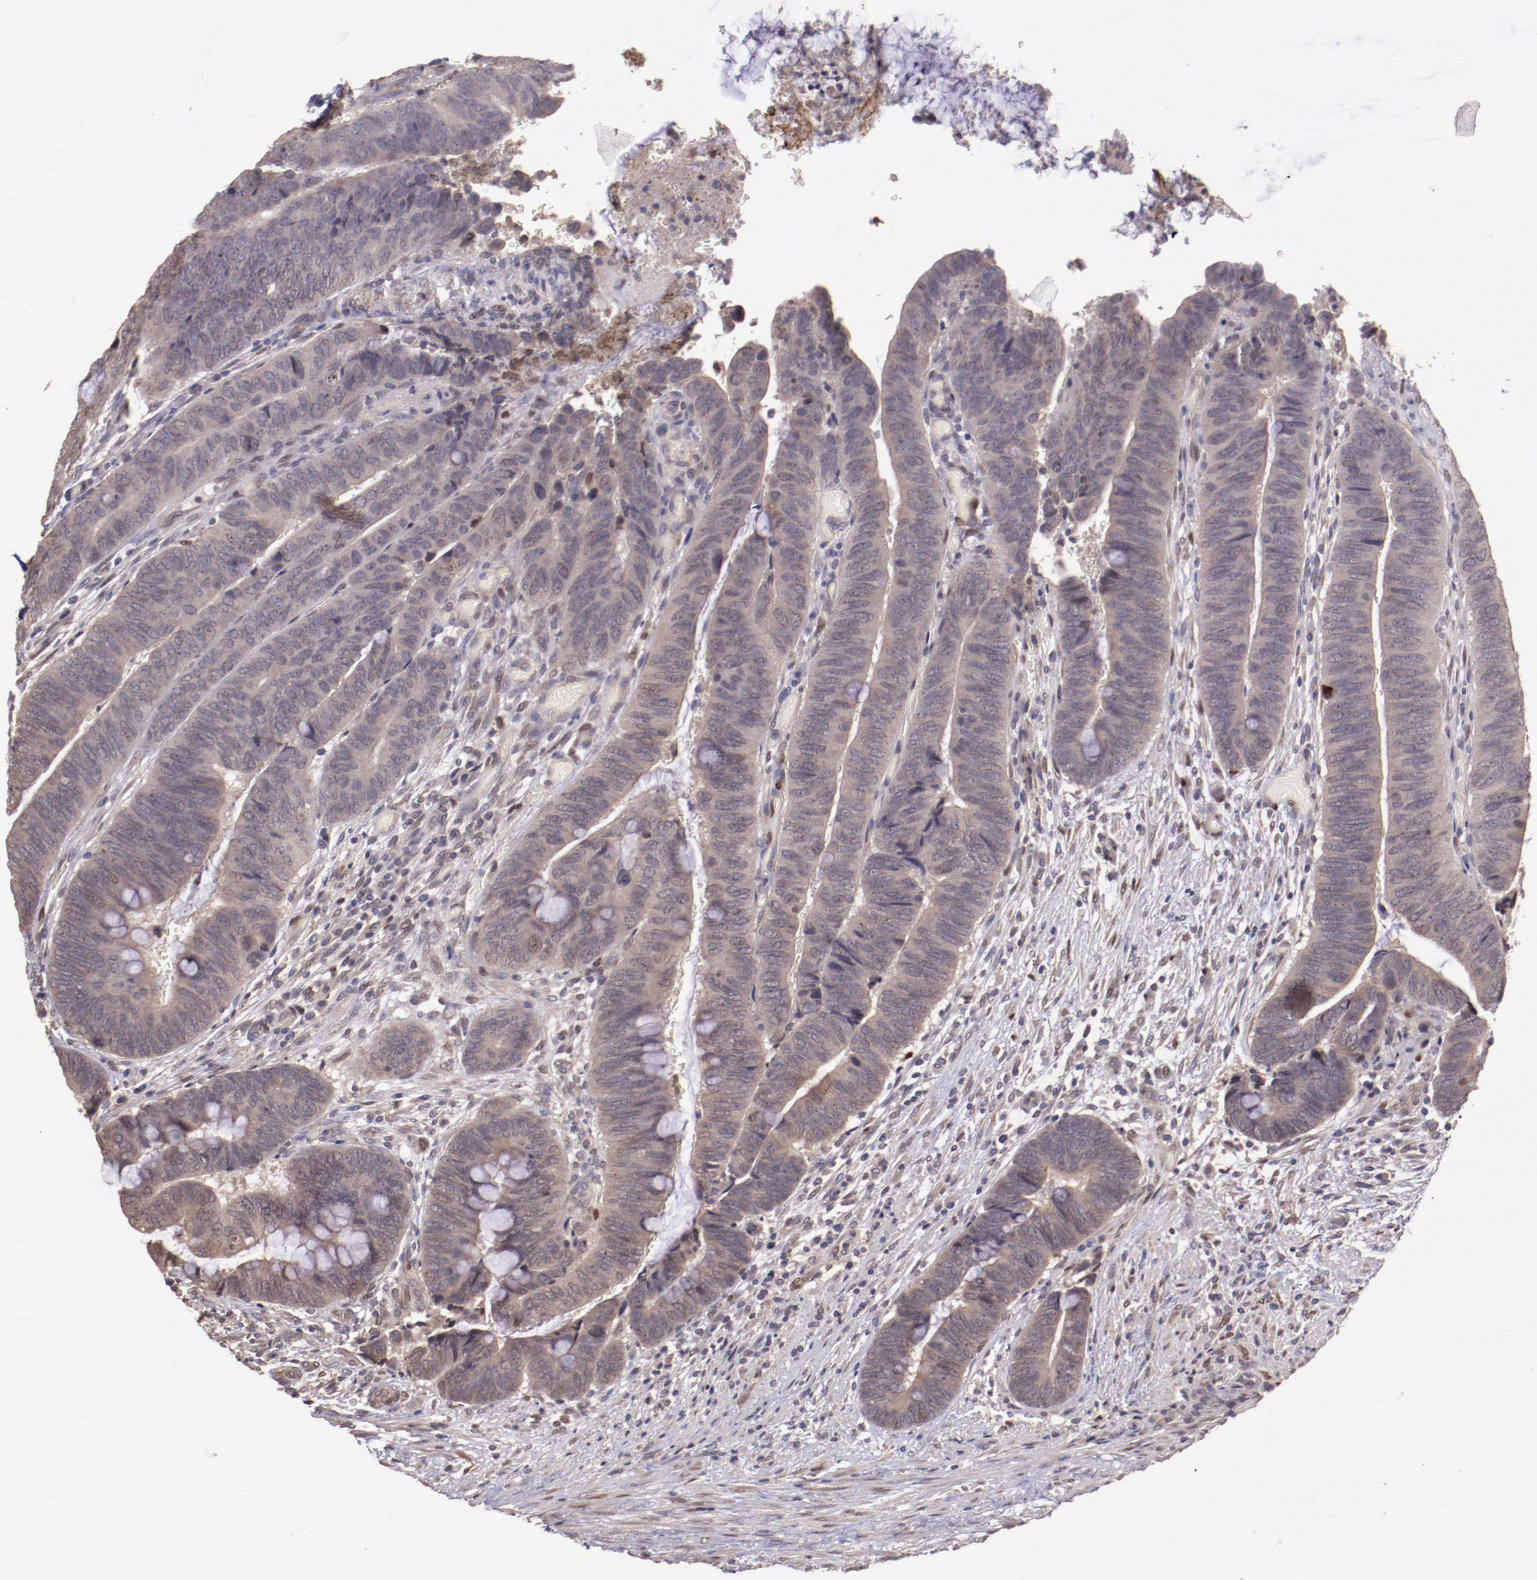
{"staining": {"intensity": "weak", "quantity": ">75%", "location": "cytoplasmic/membranous"}, "tissue": "colorectal cancer", "cell_type": "Tumor cells", "image_type": "cancer", "snomed": [{"axis": "morphology", "description": "Normal tissue, NOS"}, {"axis": "morphology", "description": "Adenocarcinoma, NOS"}, {"axis": "topography", "description": "Rectum"}], "caption": "A brown stain labels weak cytoplasmic/membranous staining of a protein in colorectal adenocarcinoma tumor cells.", "gene": "NUP62CL", "patient": {"sex": "male", "age": 92}}